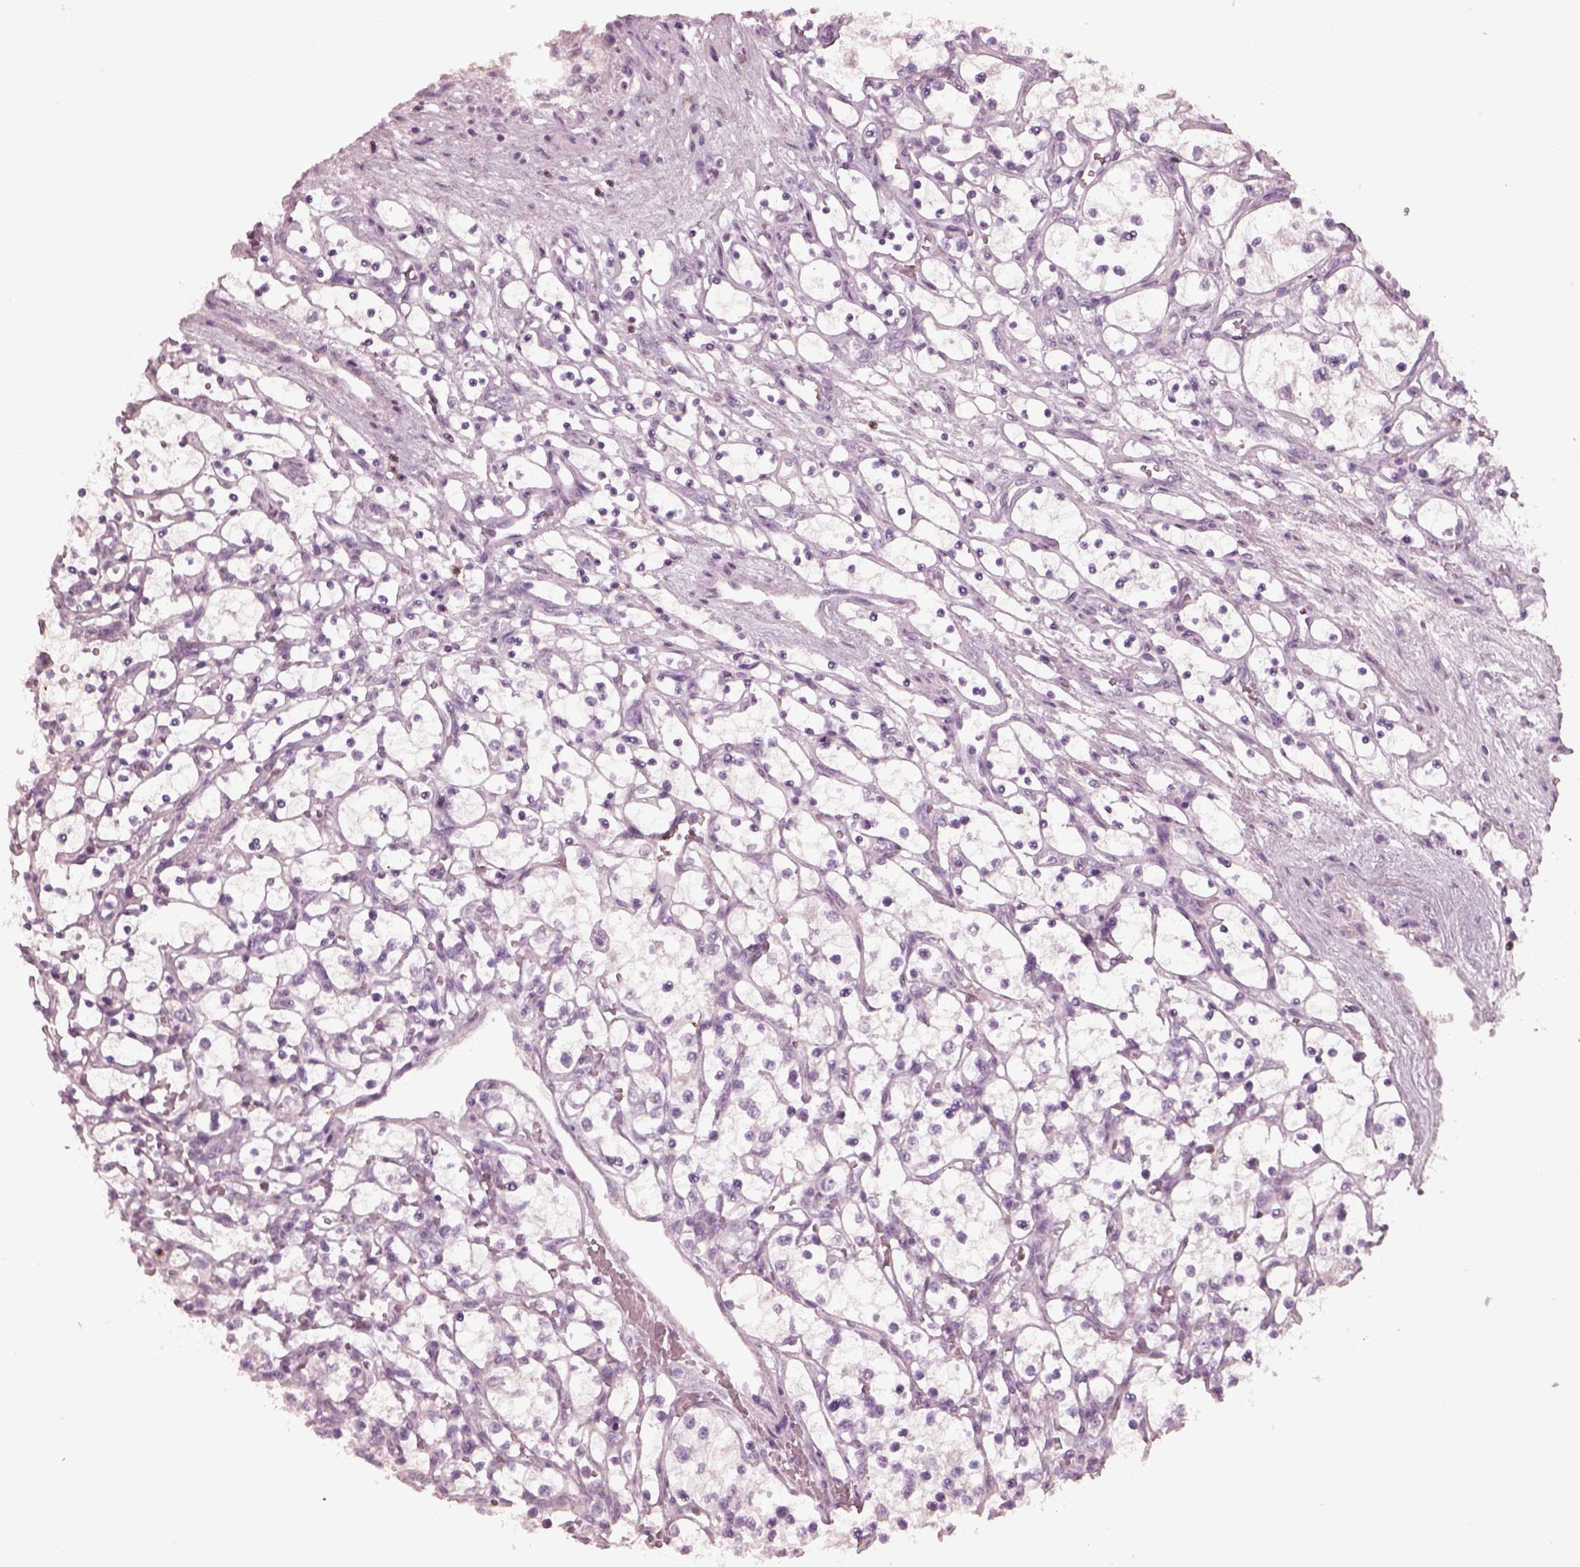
{"staining": {"intensity": "negative", "quantity": "none", "location": "none"}, "tissue": "renal cancer", "cell_type": "Tumor cells", "image_type": "cancer", "snomed": [{"axis": "morphology", "description": "Adenocarcinoma, NOS"}, {"axis": "topography", "description": "Kidney"}], "caption": "Photomicrograph shows no protein staining in tumor cells of adenocarcinoma (renal) tissue.", "gene": "PDCD1", "patient": {"sex": "female", "age": 69}}